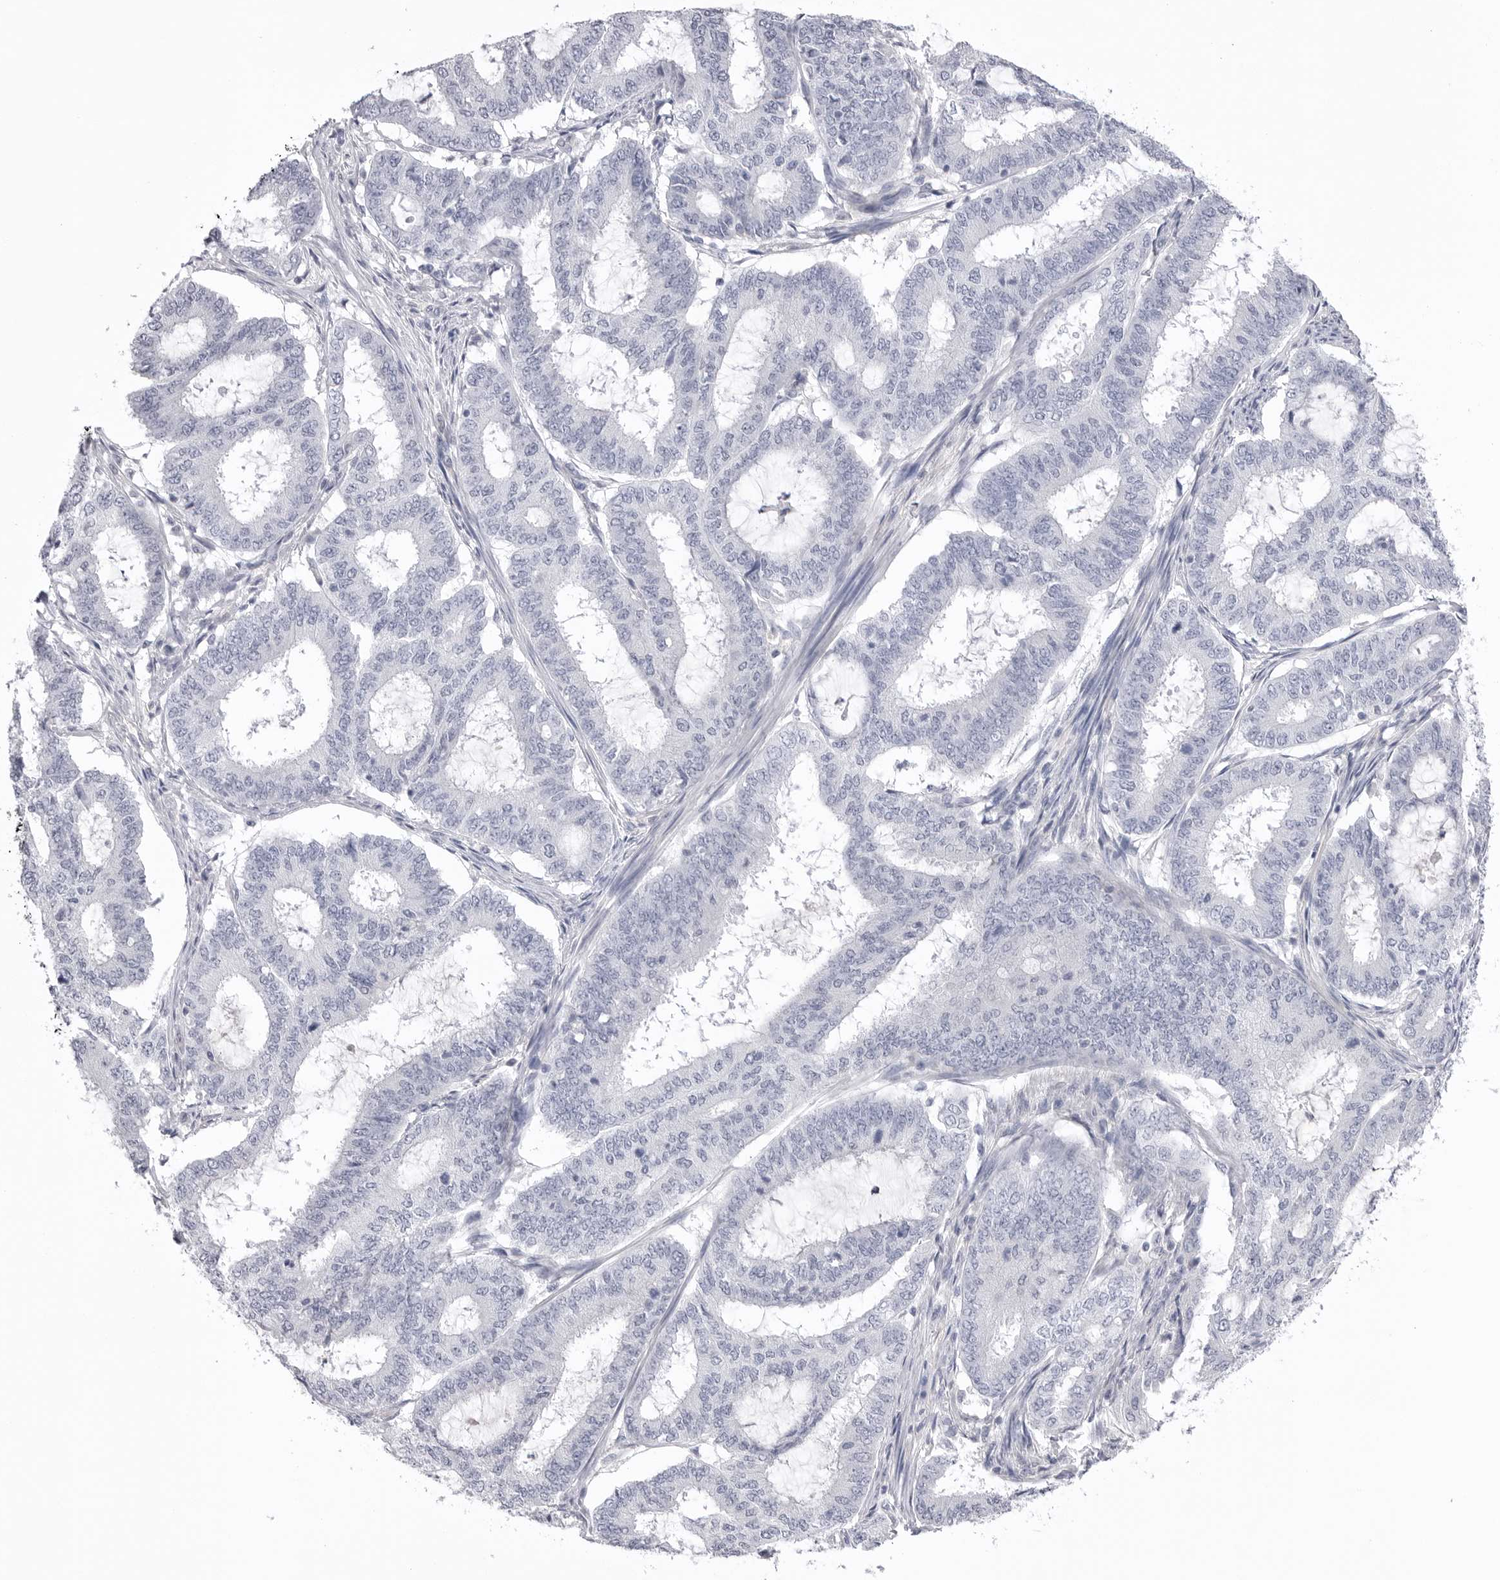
{"staining": {"intensity": "negative", "quantity": "none", "location": "none"}, "tissue": "endometrial cancer", "cell_type": "Tumor cells", "image_type": "cancer", "snomed": [{"axis": "morphology", "description": "Adenocarcinoma, NOS"}, {"axis": "topography", "description": "Endometrium"}], "caption": "Endometrial adenocarcinoma was stained to show a protein in brown. There is no significant staining in tumor cells. (DAB IHC visualized using brightfield microscopy, high magnification).", "gene": "DLGAP3", "patient": {"sex": "female", "age": 51}}